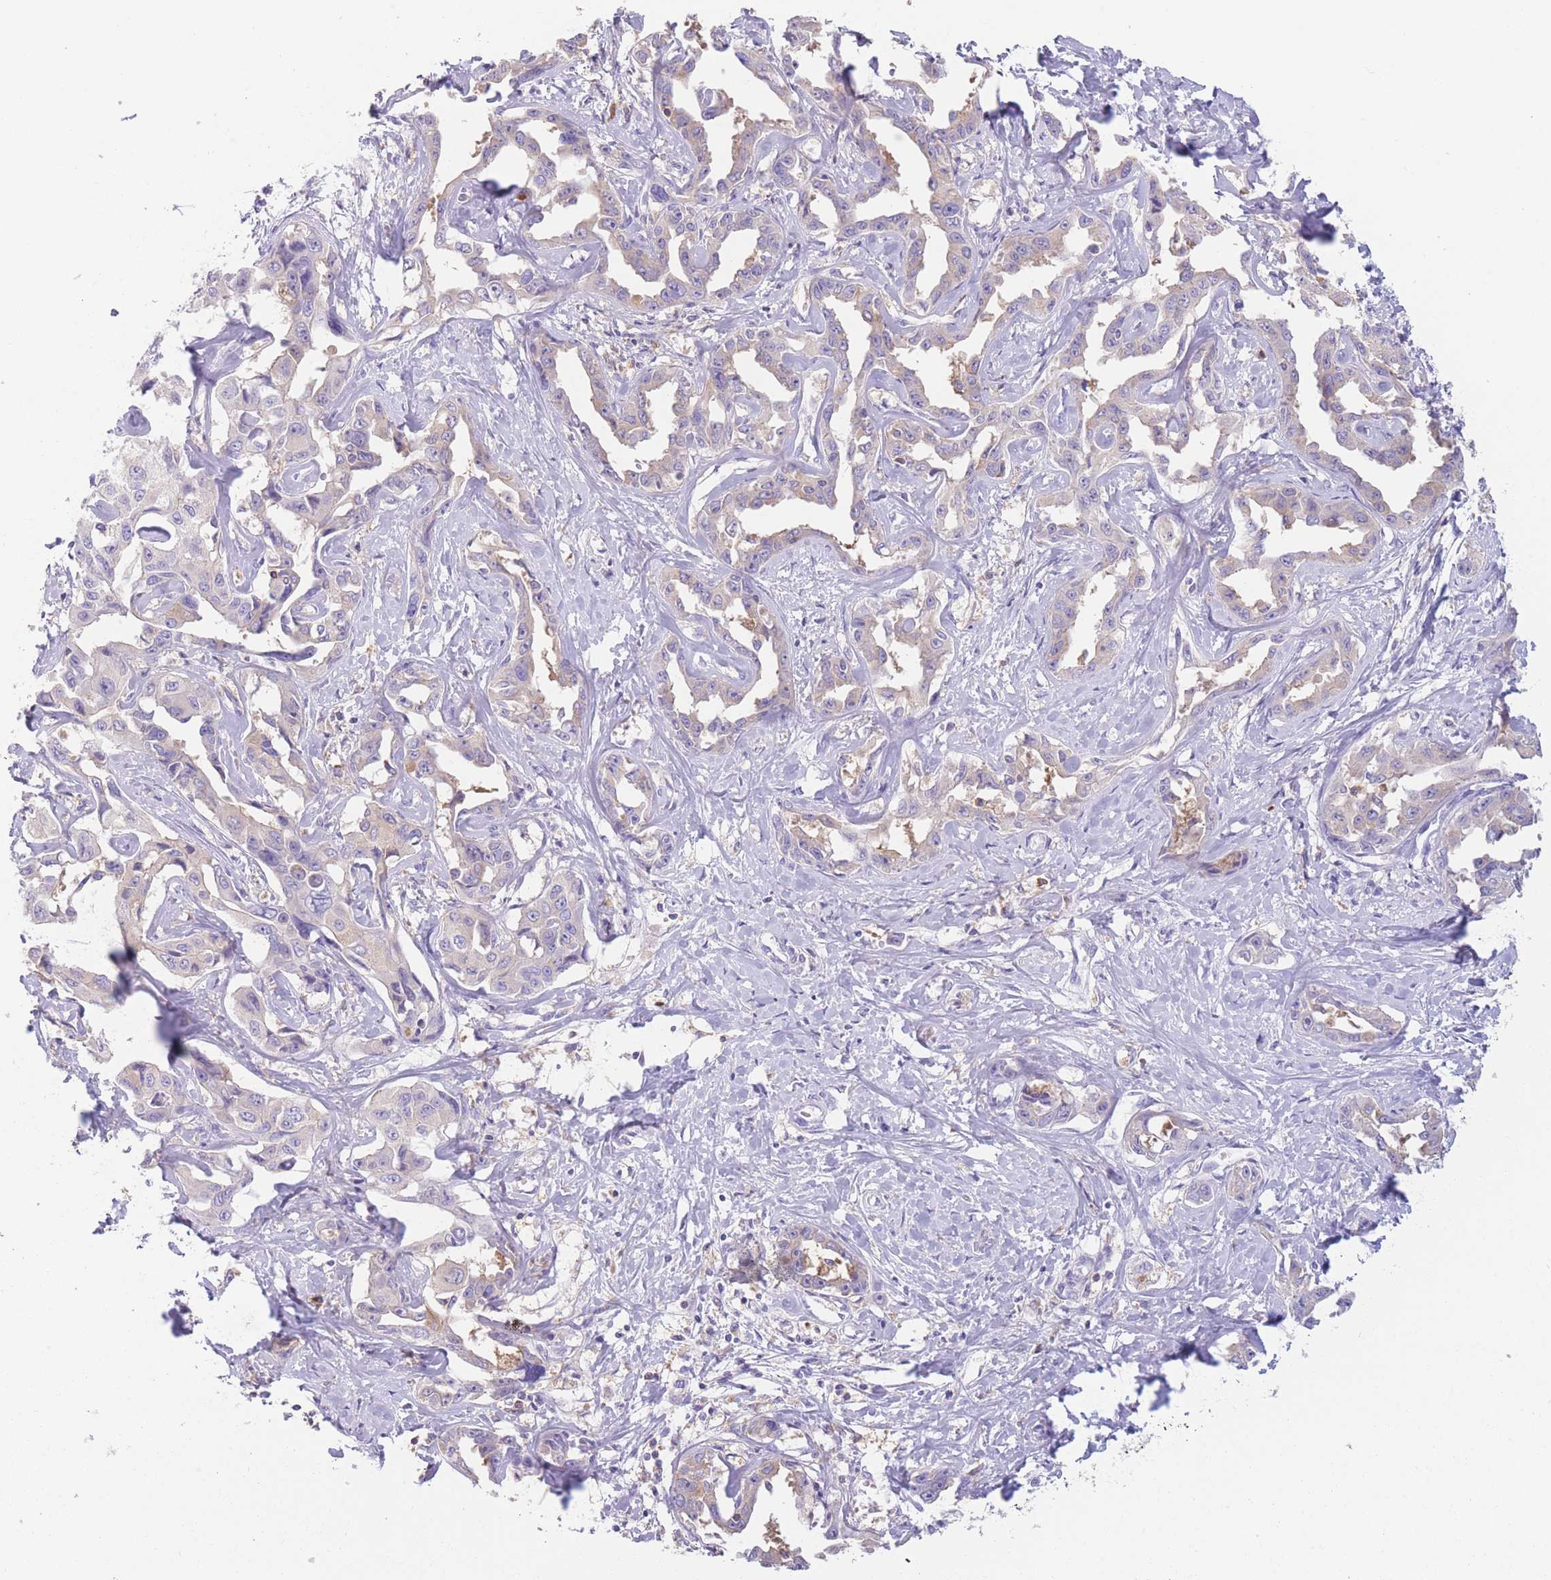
{"staining": {"intensity": "weak", "quantity": "25%-75%", "location": "cytoplasmic/membranous"}, "tissue": "liver cancer", "cell_type": "Tumor cells", "image_type": "cancer", "snomed": [{"axis": "morphology", "description": "Cholangiocarcinoma"}, {"axis": "topography", "description": "Liver"}], "caption": "IHC micrograph of neoplastic tissue: human liver cancer (cholangiocarcinoma) stained using immunohistochemistry reveals low levels of weak protein expression localized specifically in the cytoplasmic/membranous of tumor cells, appearing as a cytoplasmic/membranous brown color.", "gene": "ST3GAL4", "patient": {"sex": "male", "age": 59}}